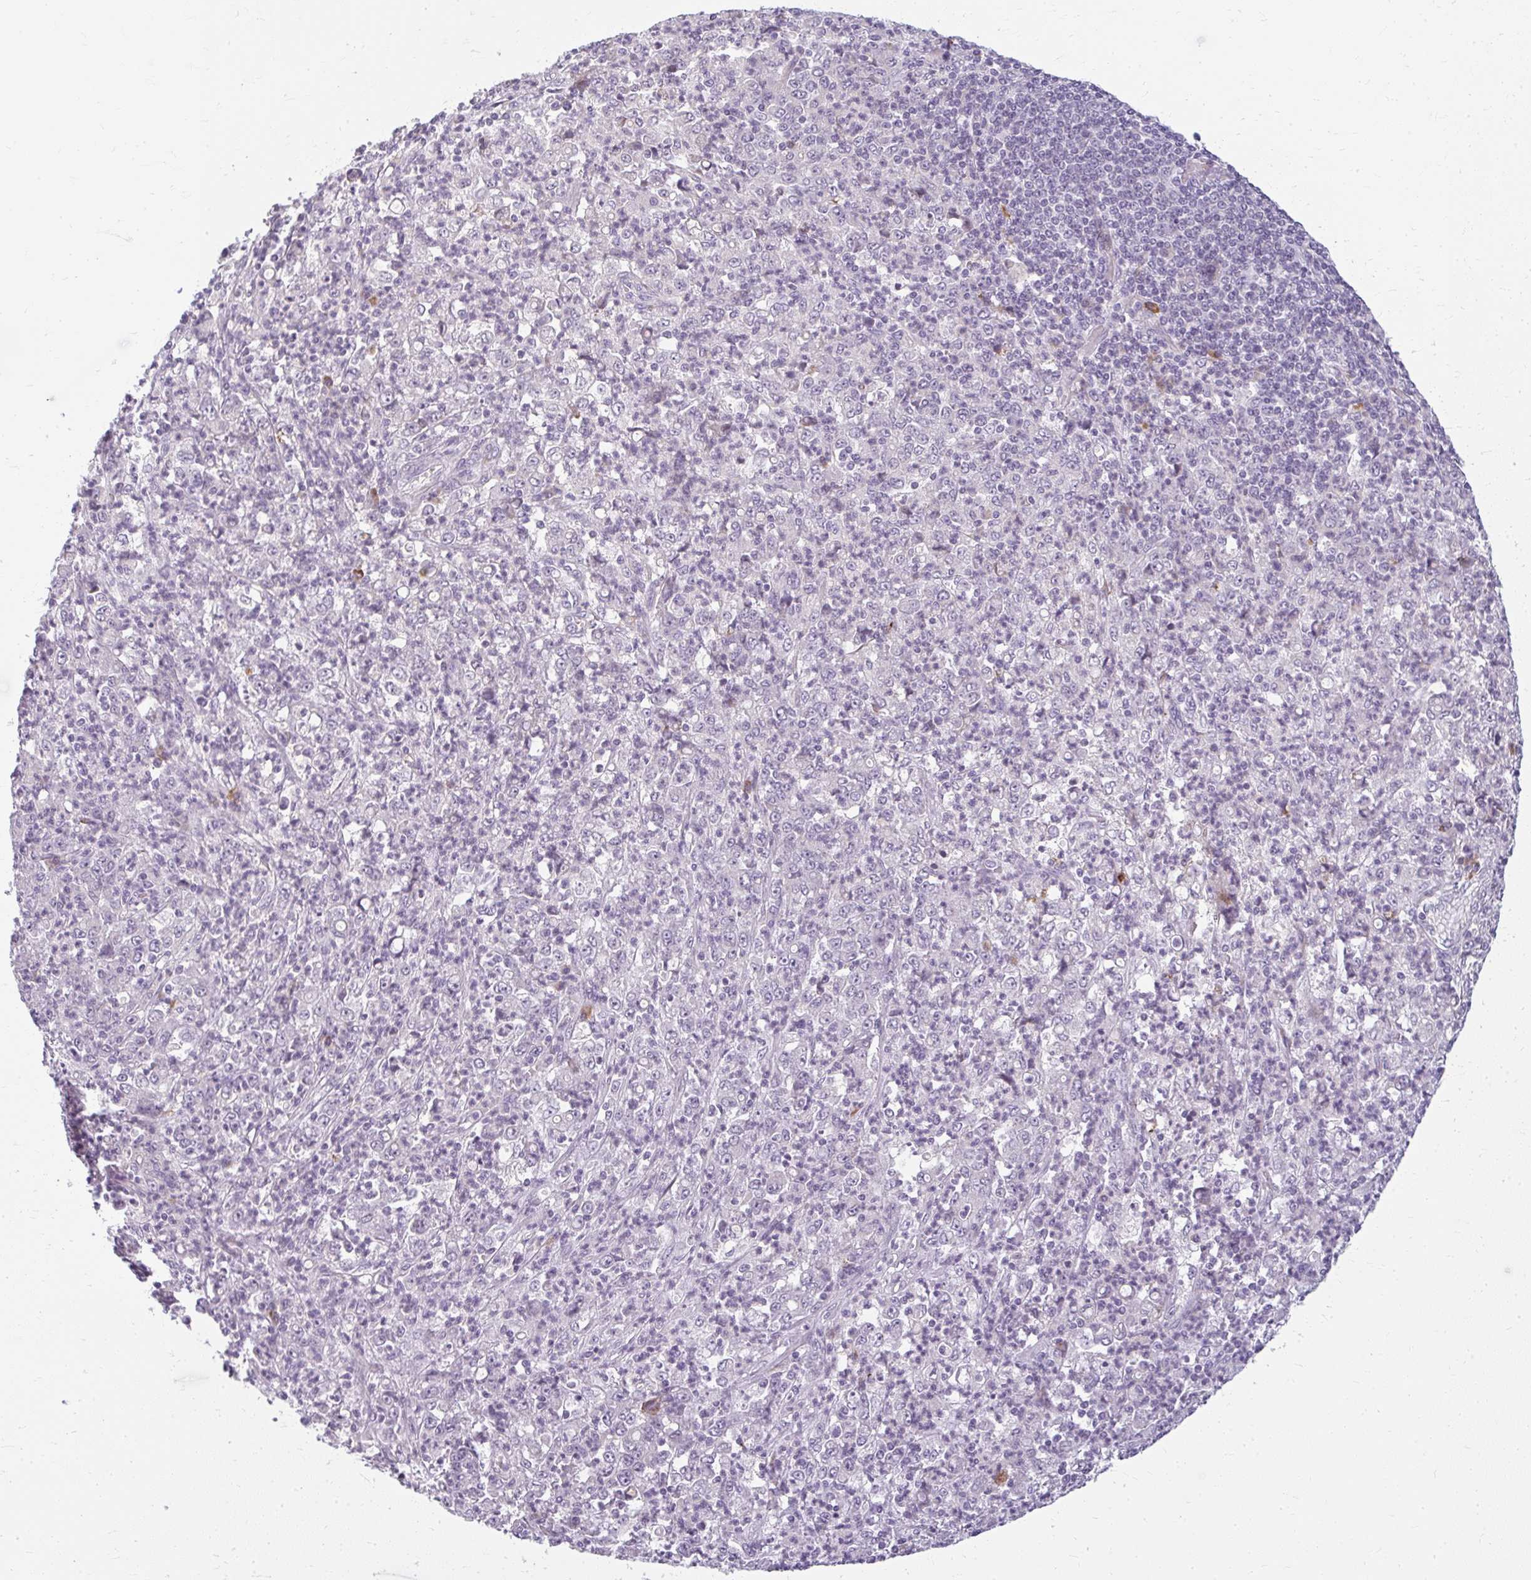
{"staining": {"intensity": "negative", "quantity": "none", "location": "none"}, "tissue": "stomach cancer", "cell_type": "Tumor cells", "image_type": "cancer", "snomed": [{"axis": "morphology", "description": "Adenocarcinoma, NOS"}, {"axis": "topography", "description": "Stomach, lower"}], "caption": "The image shows no staining of tumor cells in adenocarcinoma (stomach).", "gene": "ZFYVE26", "patient": {"sex": "female", "age": 71}}